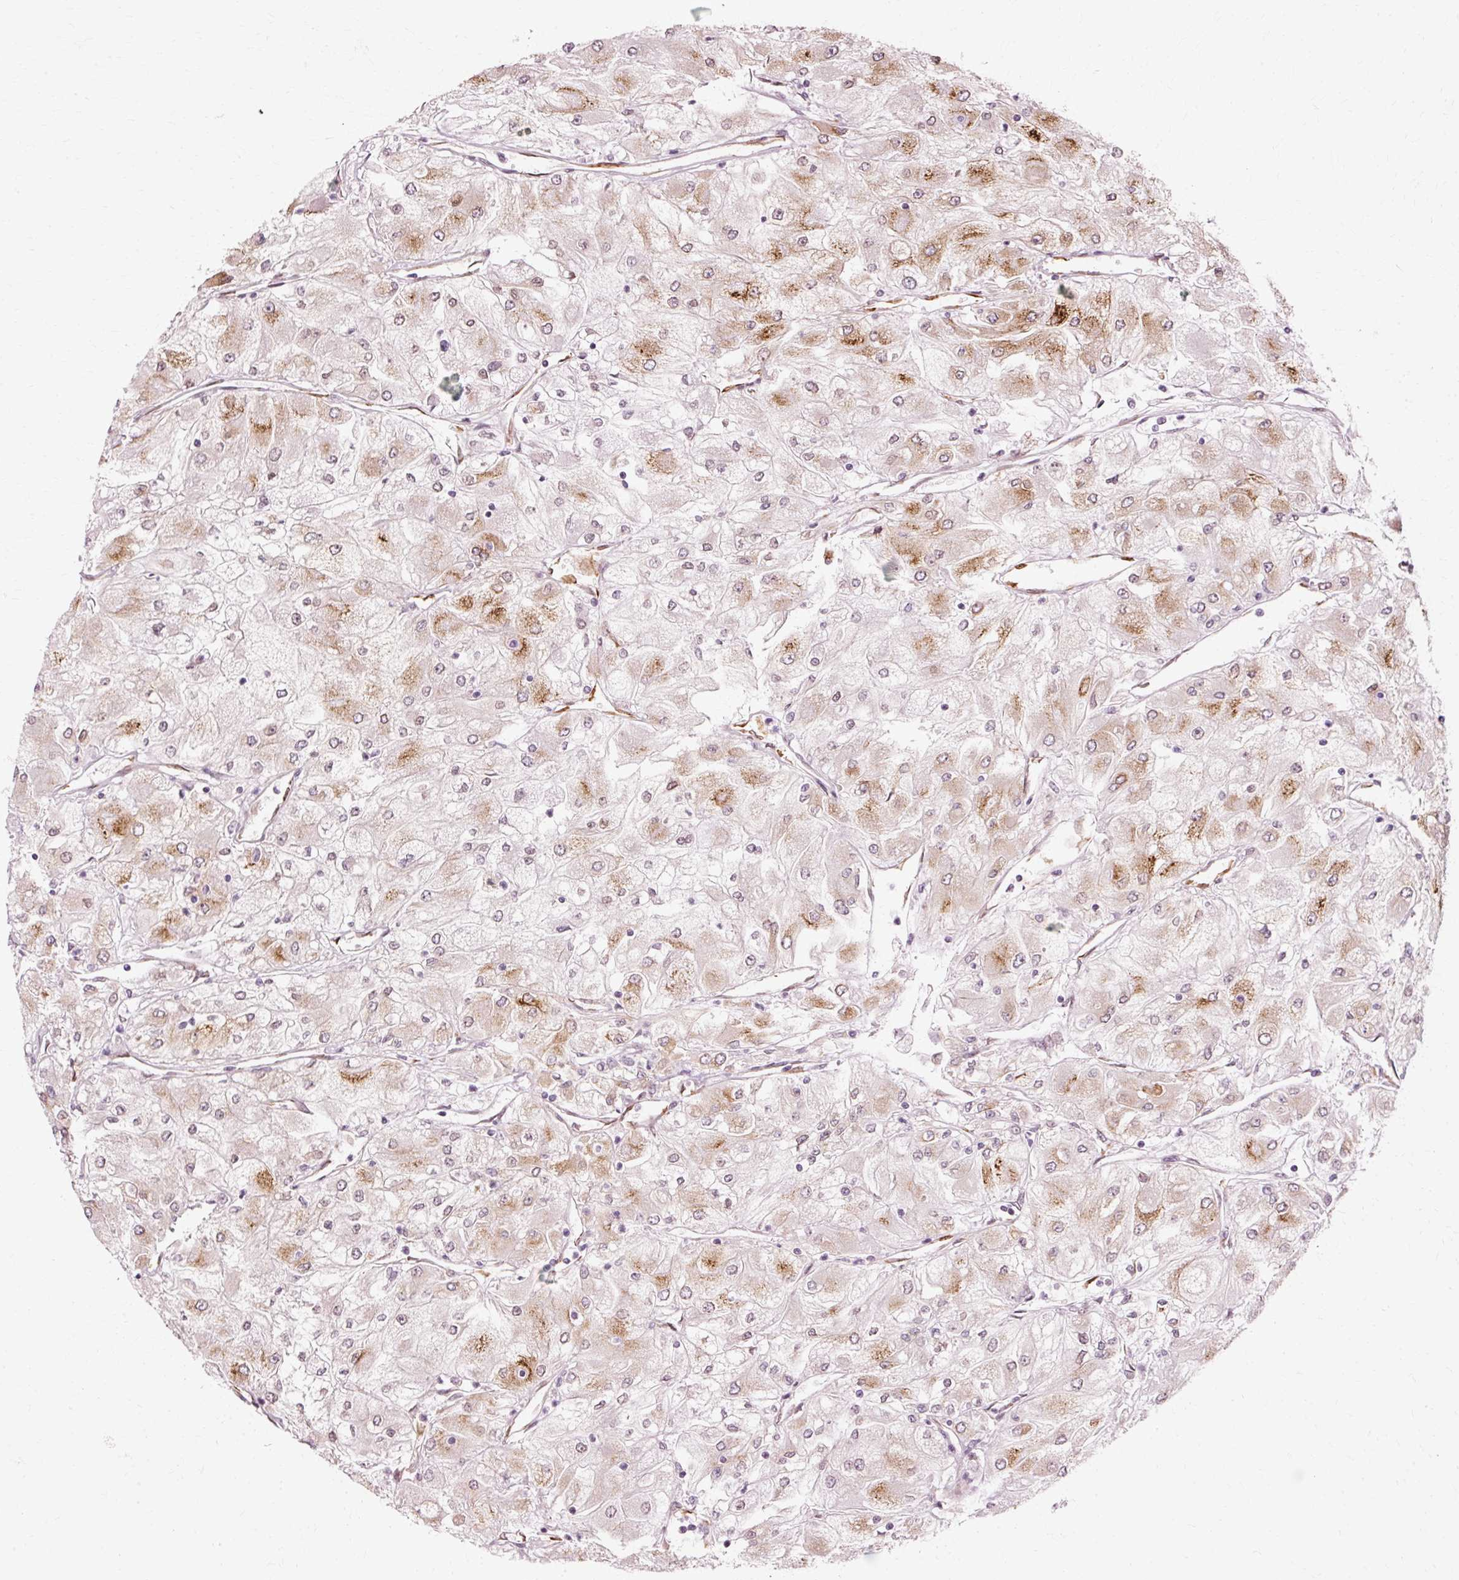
{"staining": {"intensity": "moderate", "quantity": "<25%", "location": "cytoplasmic/membranous"}, "tissue": "renal cancer", "cell_type": "Tumor cells", "image_type": "cancer", "snomed": [{"axis": "morphology", "description": "Adenocarcinoma, NOS"}, {"axis": "topography", "description": "Kidney"}], "caption": "A photomicrograph of renal cancer stained for a protein exhibits moderate cytoplasmic/membranous brown staining in tumor cells. Using DAB (brown) and hematoxylin (blue) stains, captured at high magnification using brightfield microscopy.", "gene": "RGPD5", "patient": {"sex": "male", "age": 80}}